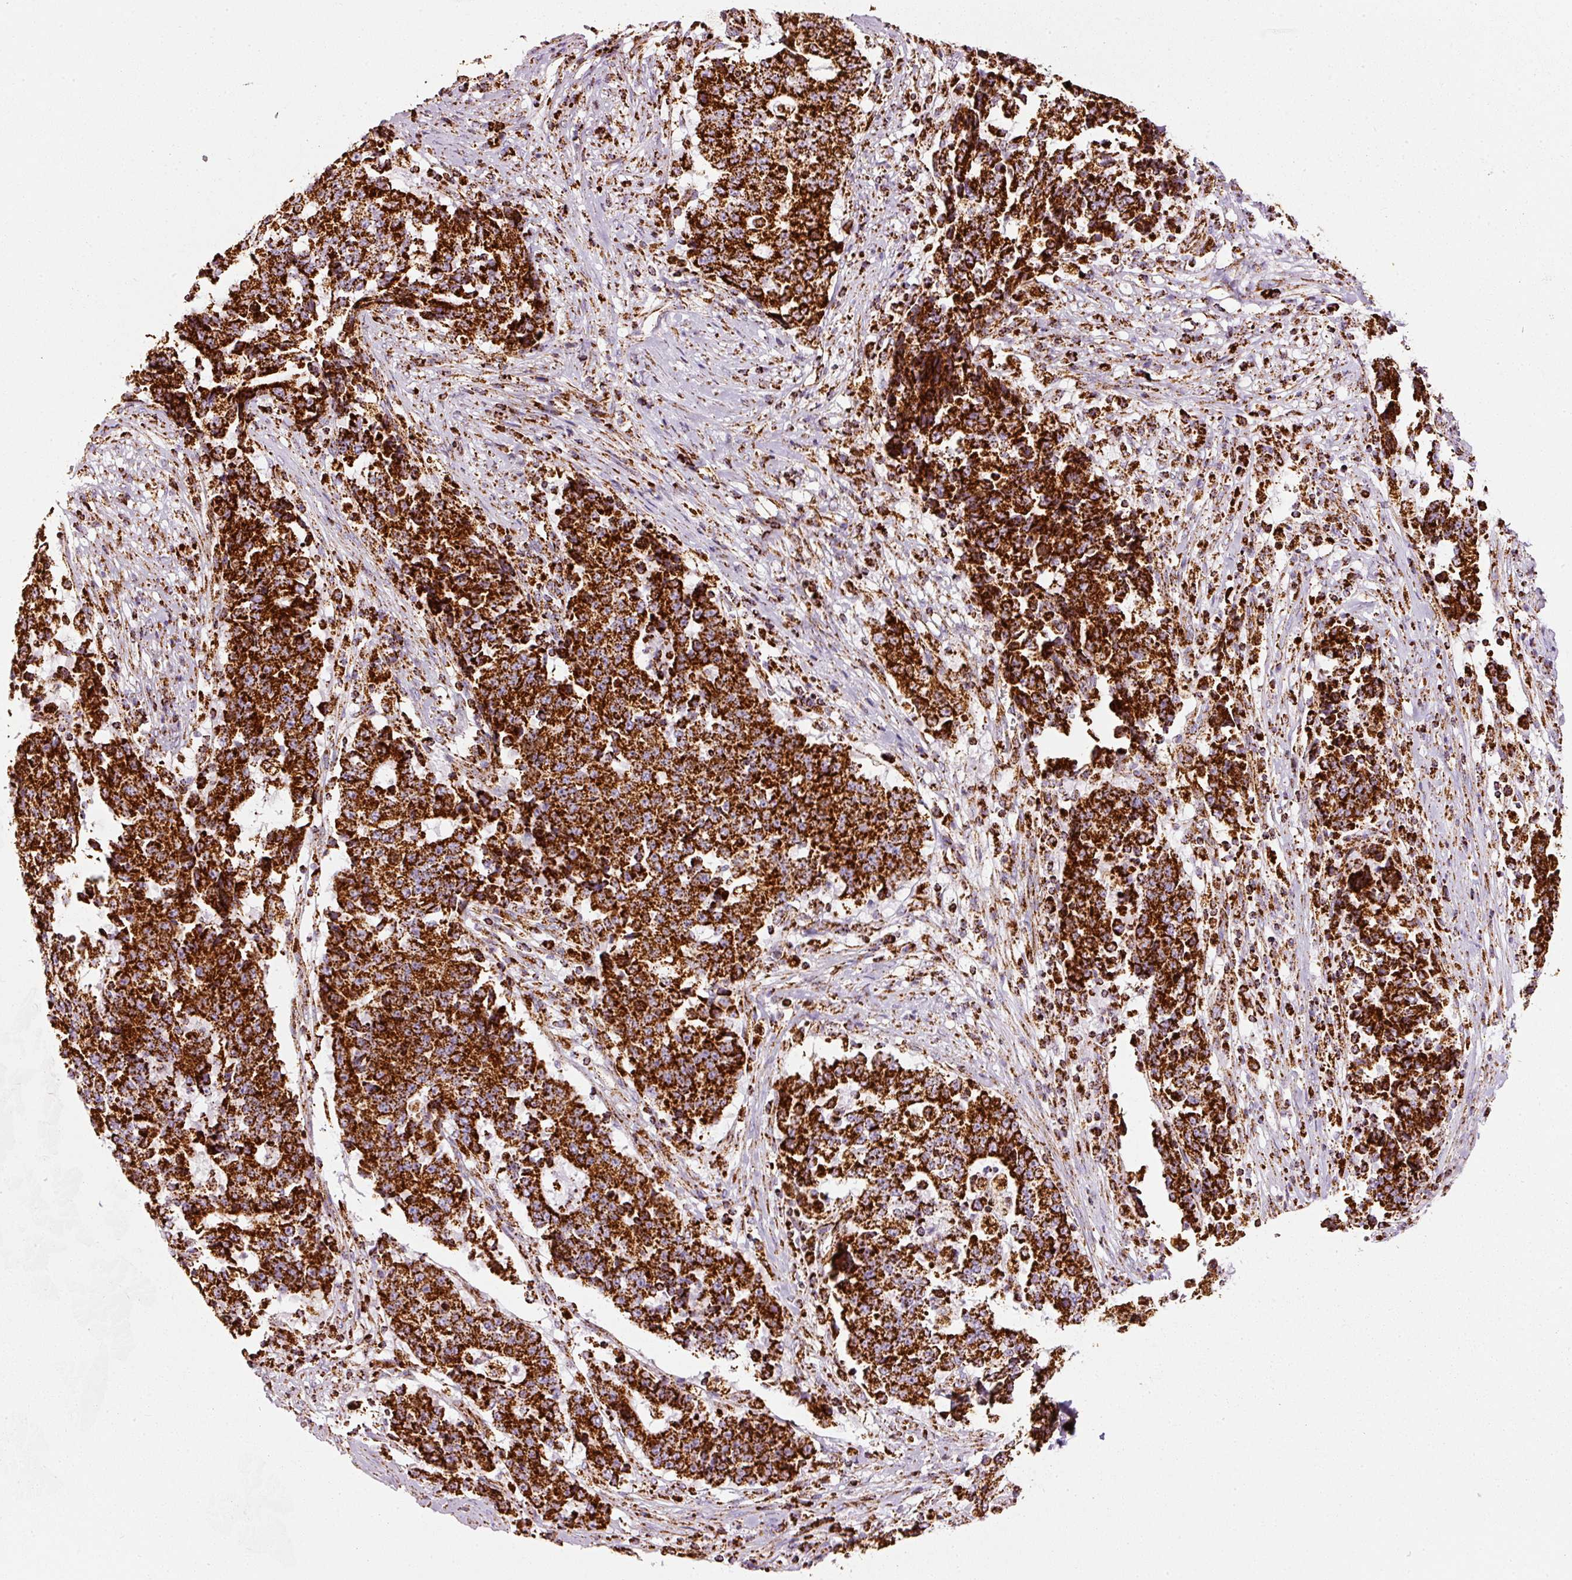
{"staining": {"intensity": "strong", "quantity": ">75%", "location": "cytoplasmic/membranous"}, "tissue": "stomach cancer", "cell_type": "Tumor cells", "image_type": "cancer", "snomed": [{"axis": "morphology", "description": "Adenocarcinoma, NOS"}, {"axis": "topography", "description": "Stomach"}], "caption": "Stomach adenocarcinoma stained with a brown dye reveals strong cytoplasmic/membranous positive expression in approximately >75% of tumor cells.", "gene": "MT-CO2", "patient": {"sex": "male", "age": 59}}